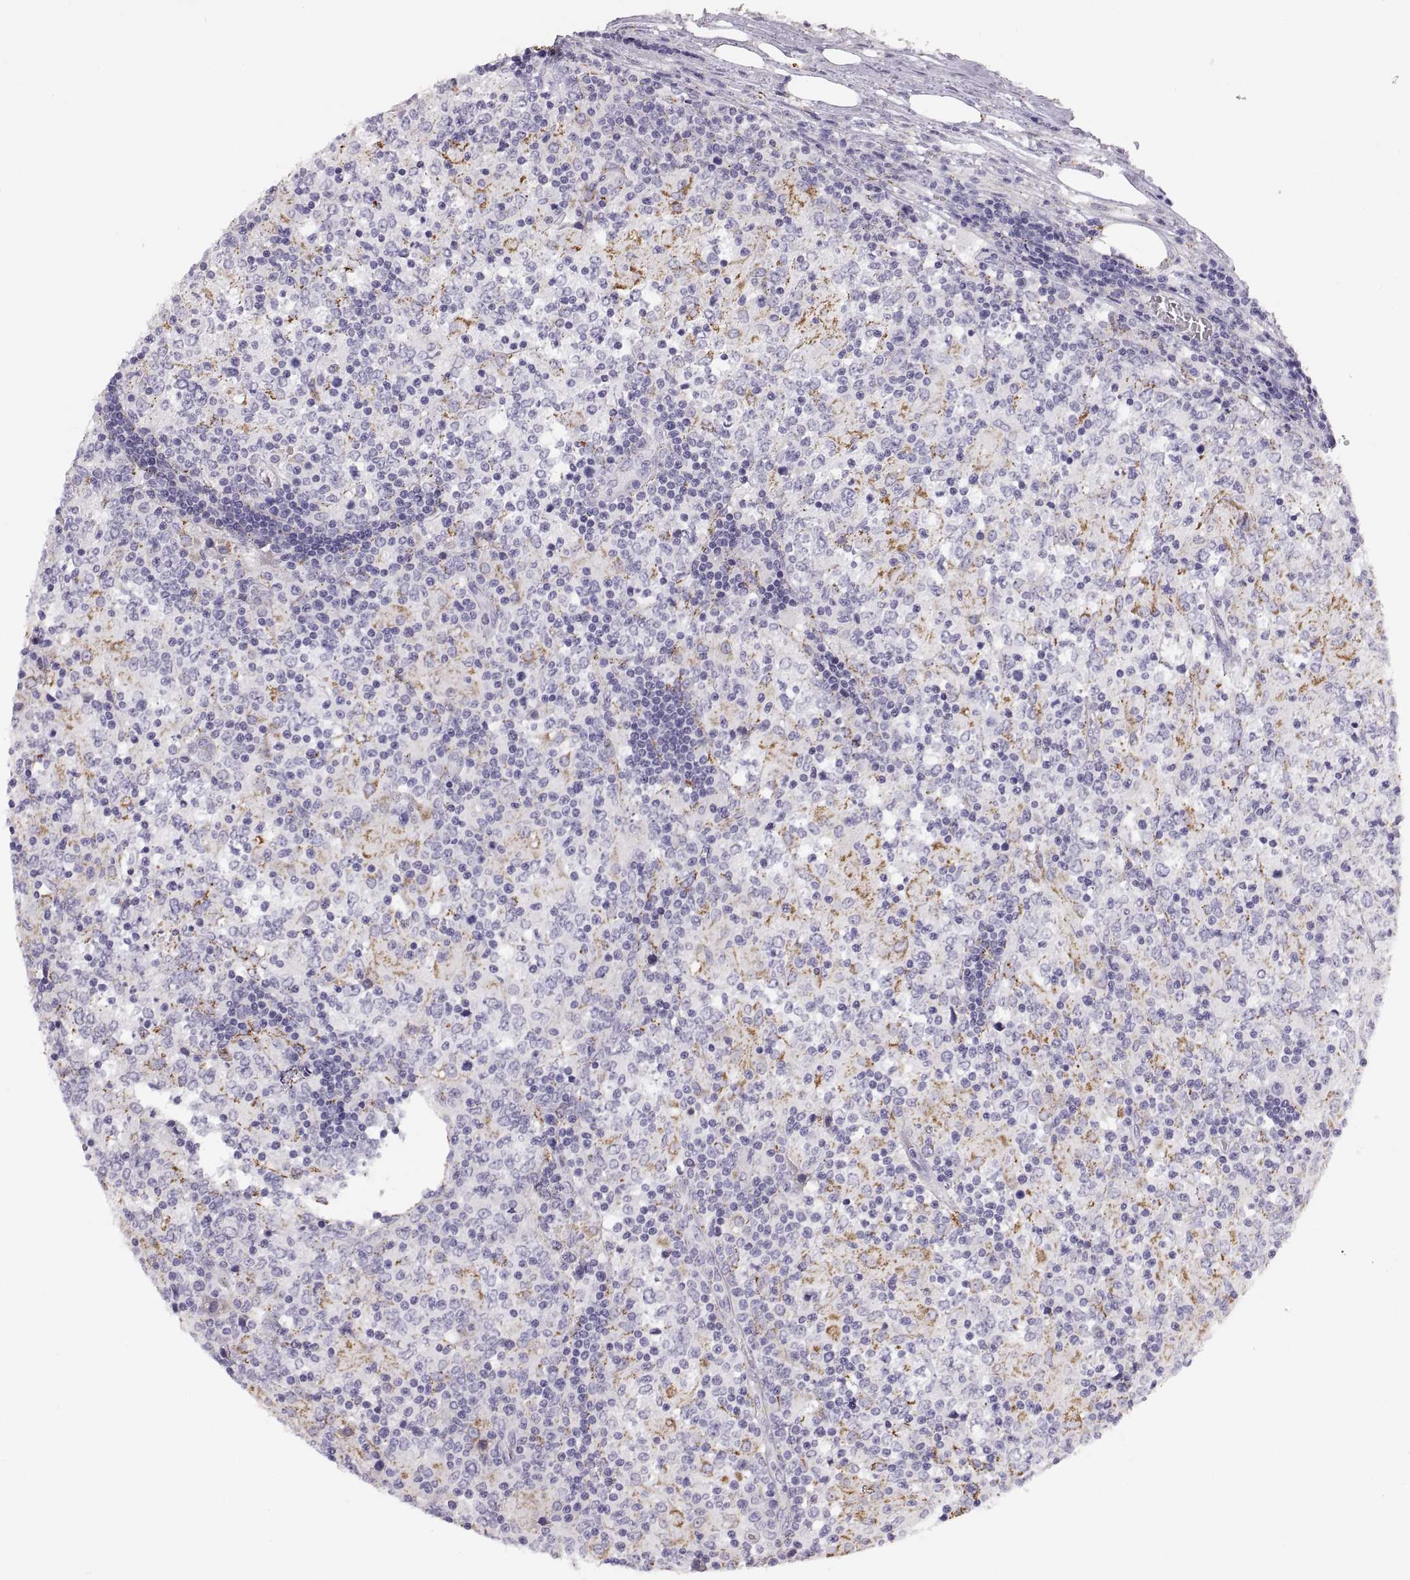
{"staining": {"intensity": "negative", "quantity": "none", "location": "none"}, "tissue": "lymphoma", "cell_type": "Tumor cells", "image_type": "cancer", "snomed": [{"axis": "morphology", "description": "Malignant lymphoma, non-Hodgkin's type, High grade"}, {"axis": "topography", "description": "Lymph node"}], "caption": "Human lymphoma stained for a protein using IHC demonstrates no staining in tumor cells.", "gene": "COL9A3", "patient": {"sex": "female", "age": 84}}